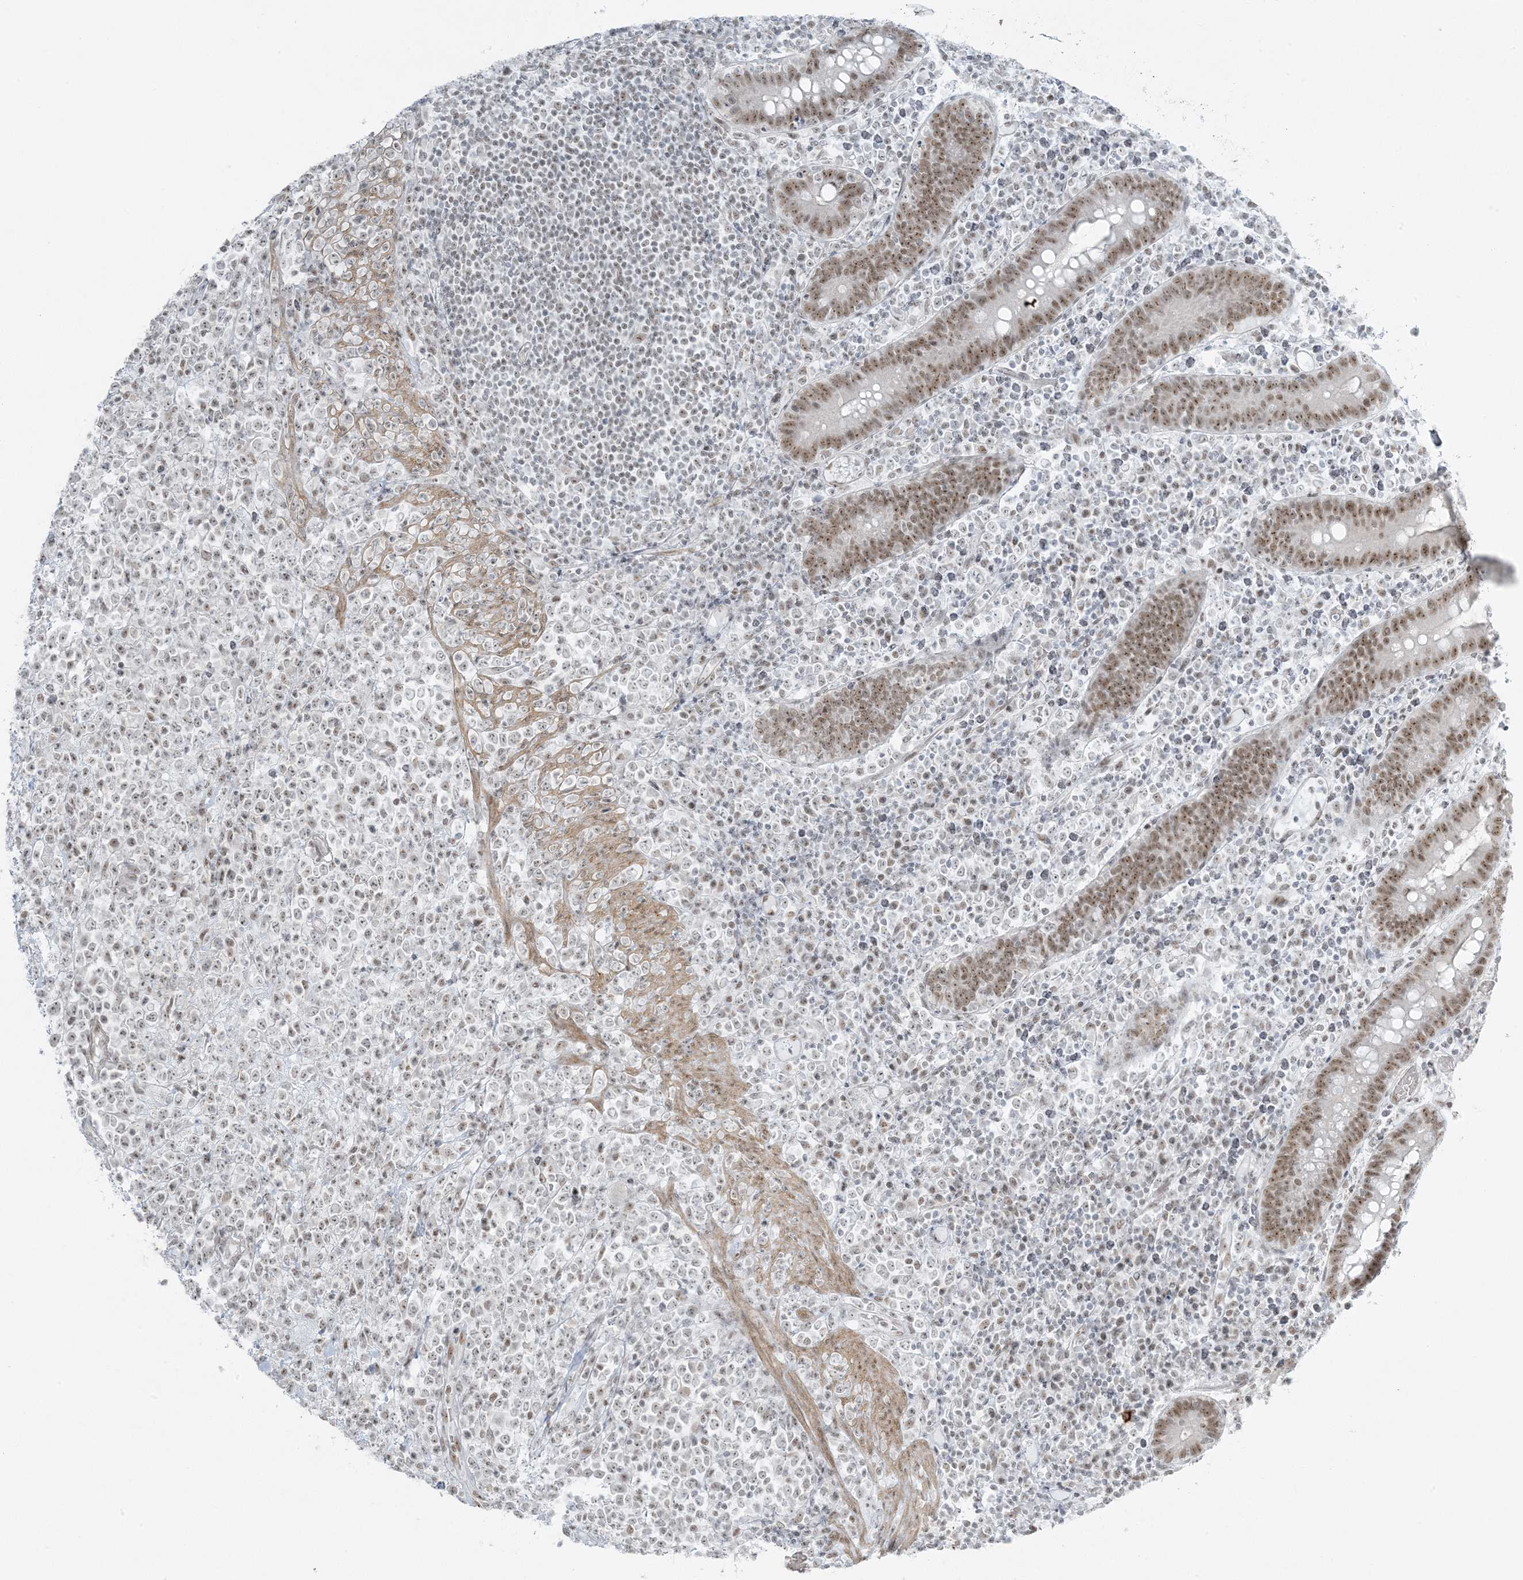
{"staining": {"intensity": "weak", "quantity": ">75%", "location": "nuclear"}, "tissue": "lymphoma", "cell_type": "Tumor cells", "image_type": "cancer", "snomed": [{"axis": "morphology", "description": "Malignant lymphoma, non-Hodgkin's type, High grade"}, {"axis": "topography", "description": "Colon"}], "caption": "High-magnification brightfield microscopy of lymphoma stained with DAB (3,3'-diaminobenzidine) (brown) and counterstained with hematoxylin (blue). tumor cells exhibit weak nuclear expression is present in approximately>75% of cells. The protein of interest is stained brown, and the nuclei are stained in blue (DAB IHC with brightfield microscopy, high magnification).", "gene": "ZNF787", "patient": {"sex": "female", "age": 53}}